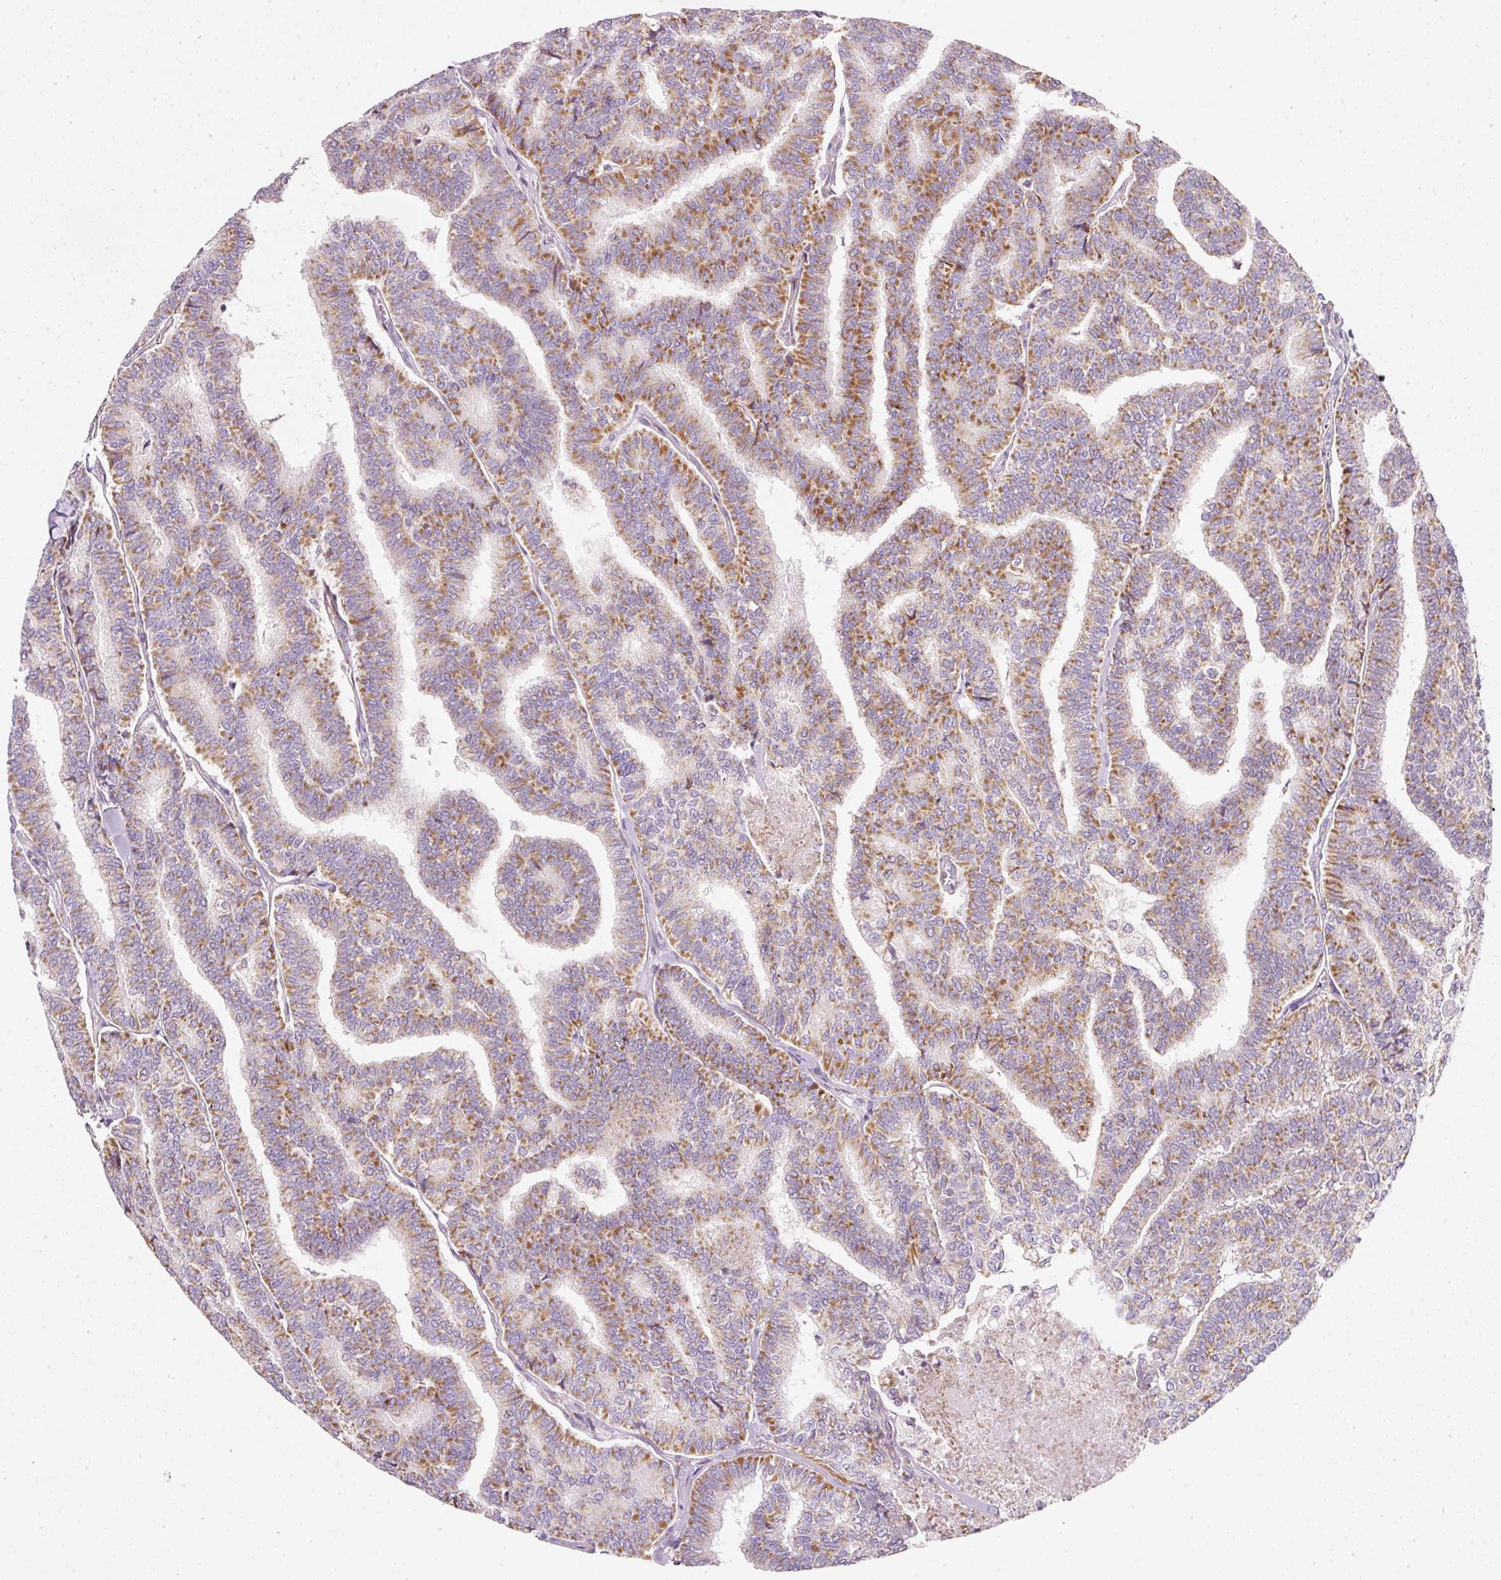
{"staining": {"intensity": "moderate", "quantity": ">75%", "location": "cytoplasmic/membranous"}, "tissue": "thyroid cancer", "cell_type": "Tumor cells", "image_type": "cancer", "snomed": [{"axis": "morphology", "description": "Papillary adenocarcinoma, NOS"}, {"axis": "topography", "description": "Thyroid gland"}], "caption": "The histopathology image demonstrates staining of thyroid cancer, revealing moderate cytoplasmic/membranous protein expression (brown color) within tumor cells.", "gene": "NDUFA1", "patient": {"sex": "female", "age": 35}}